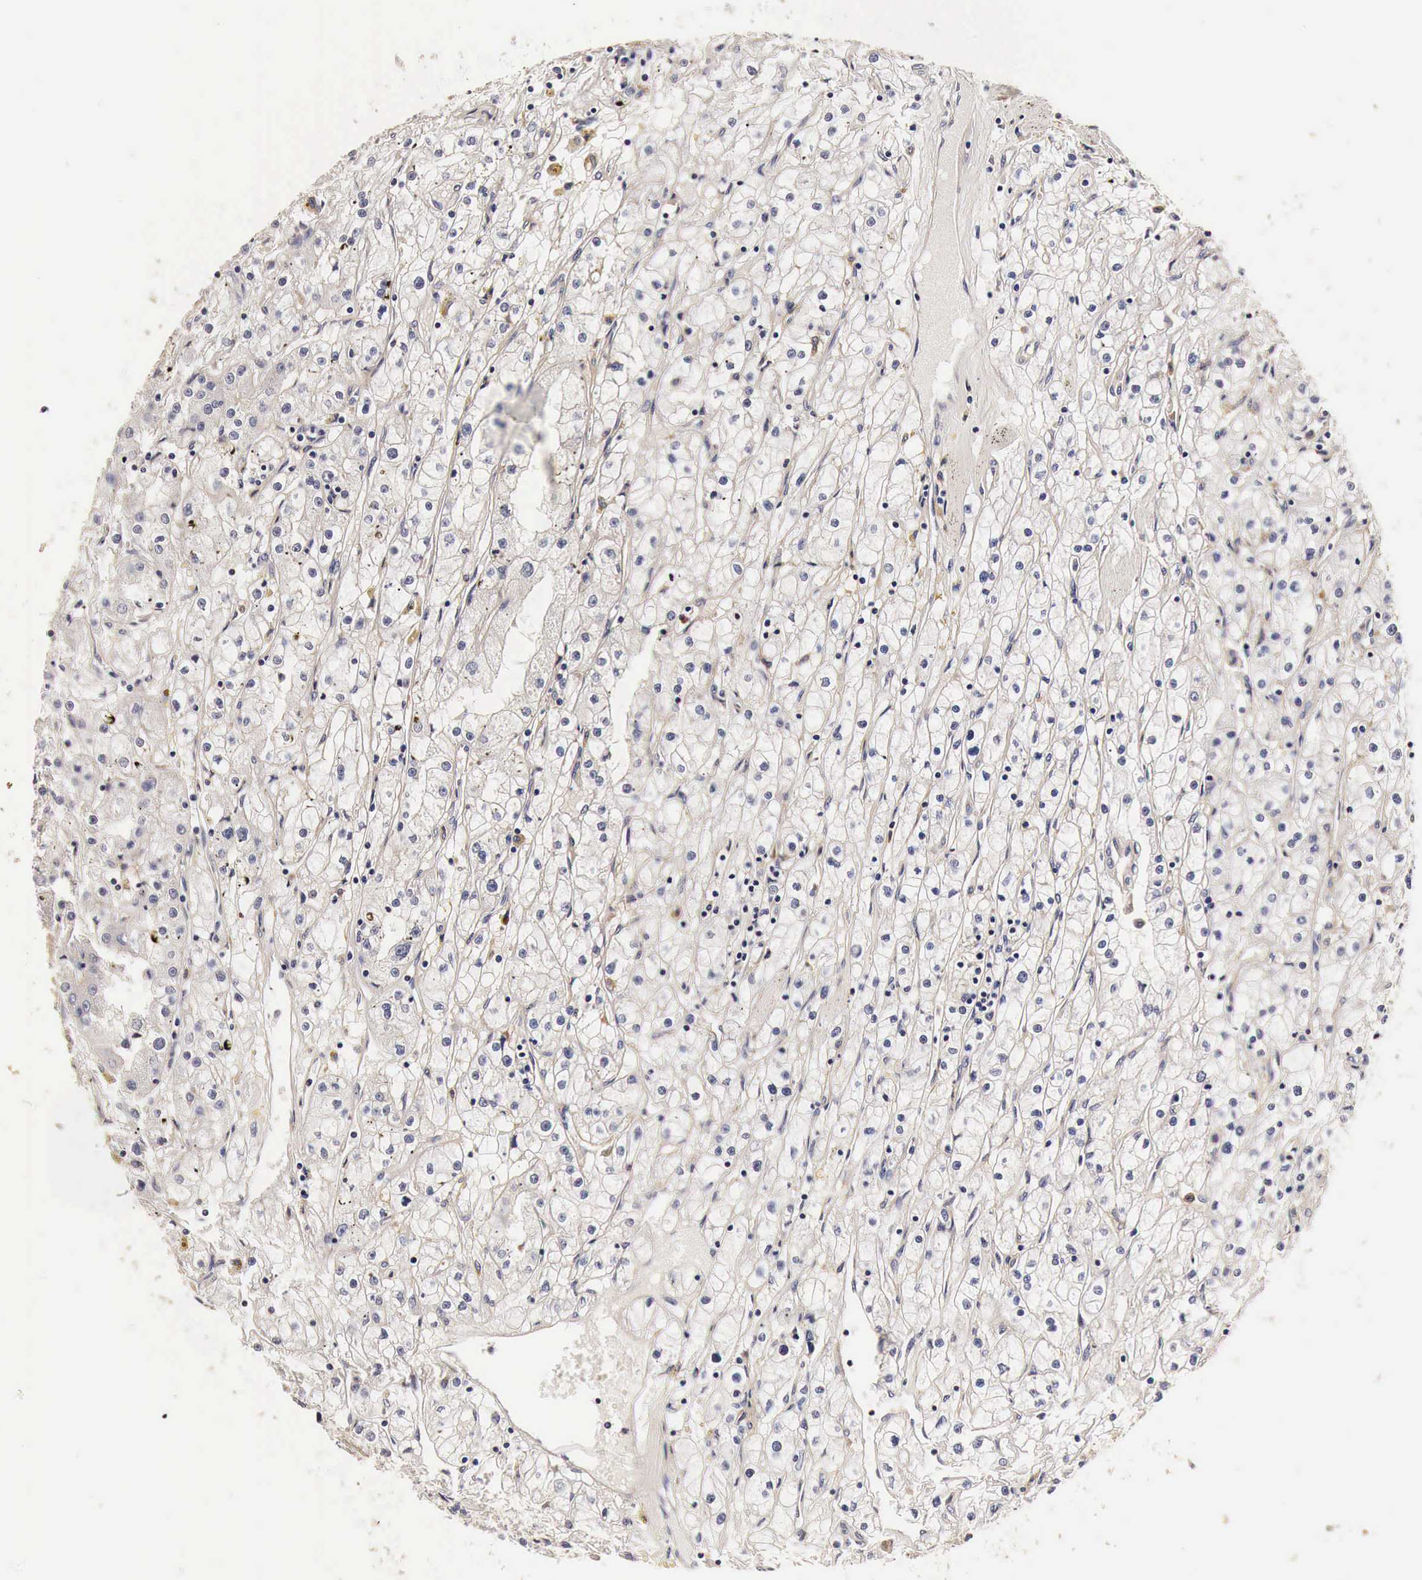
{"staining": {"intensity": "negative", "quantity": "none", "location": "none"}, "tissue": "renal cancer", "cell_type": "Tumor cells", "image_type": "cancer", "snomed": [{"axis": "morphology", "description": "Adenocarcinoma, NOS"}, {"axis": "topography", "description": "Kidney"}], "caption": "DAB (3,3'-diaminobenzidine) immunohistochemical staining of adenocarcinoma (renal) shows no significant staining in tumor cells.", "gene": "RP2", "patient": {"sex": "male", "age": 56}}